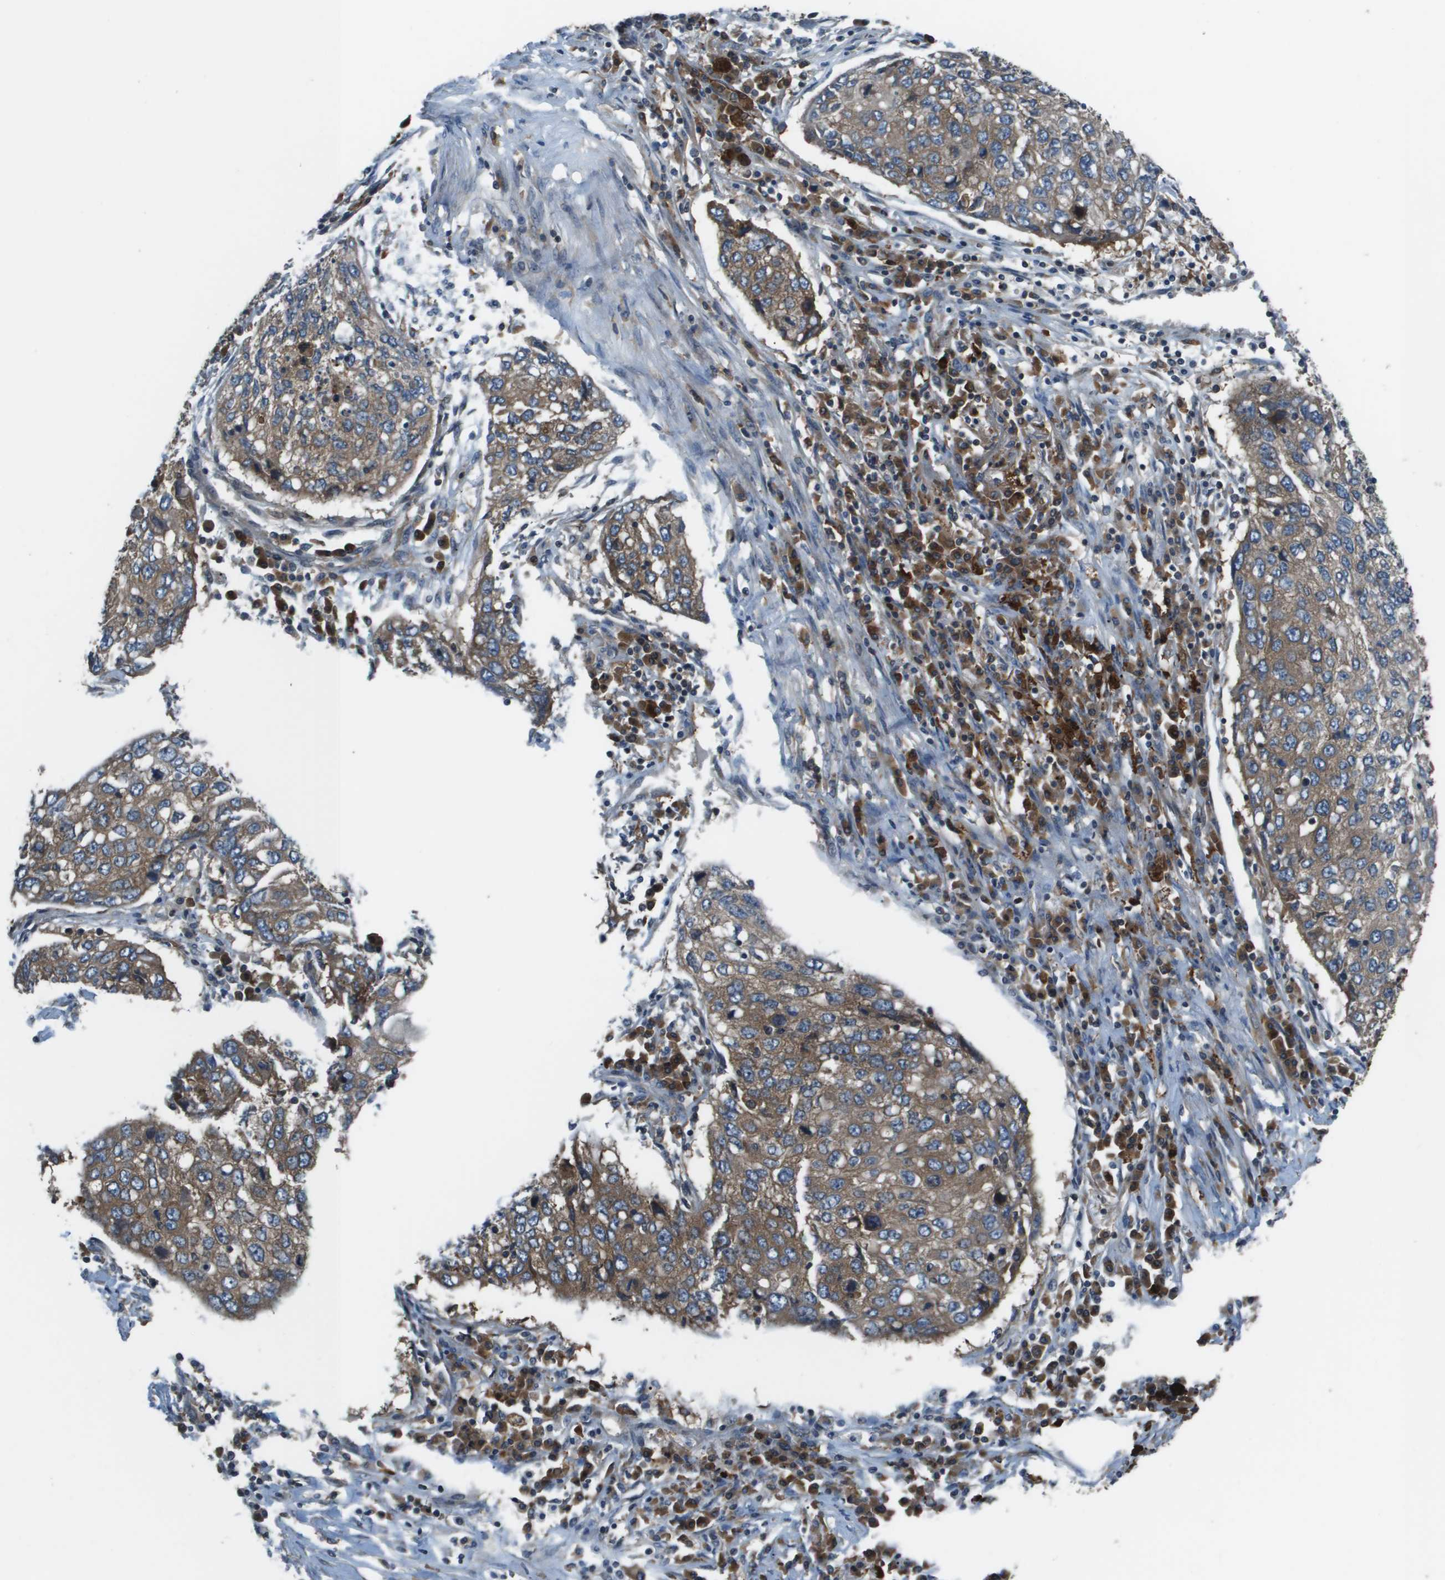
{"staining": {"intensity": "moderate", "quantity": ">75%", "location": "cytoplasmic/membranous"}, "tissue": "lung cancer", "cell_type": "Tumor cells", "image_type": "cancer", "snomed": [{"axis": "morphology", "description": "Squamous cell carcinoma, NOS"}, {"axis": "topography", "description": "Lung"}], "caption": "Immunohistochemical staining of human lung cancer (squamous cell carcinoma) reveals moderate cytoplasmic/membranous protein expression in approximately >75% of tumor cells.", "gene": "EIF3B", "patient": {"sex": "female", "age": 63}}